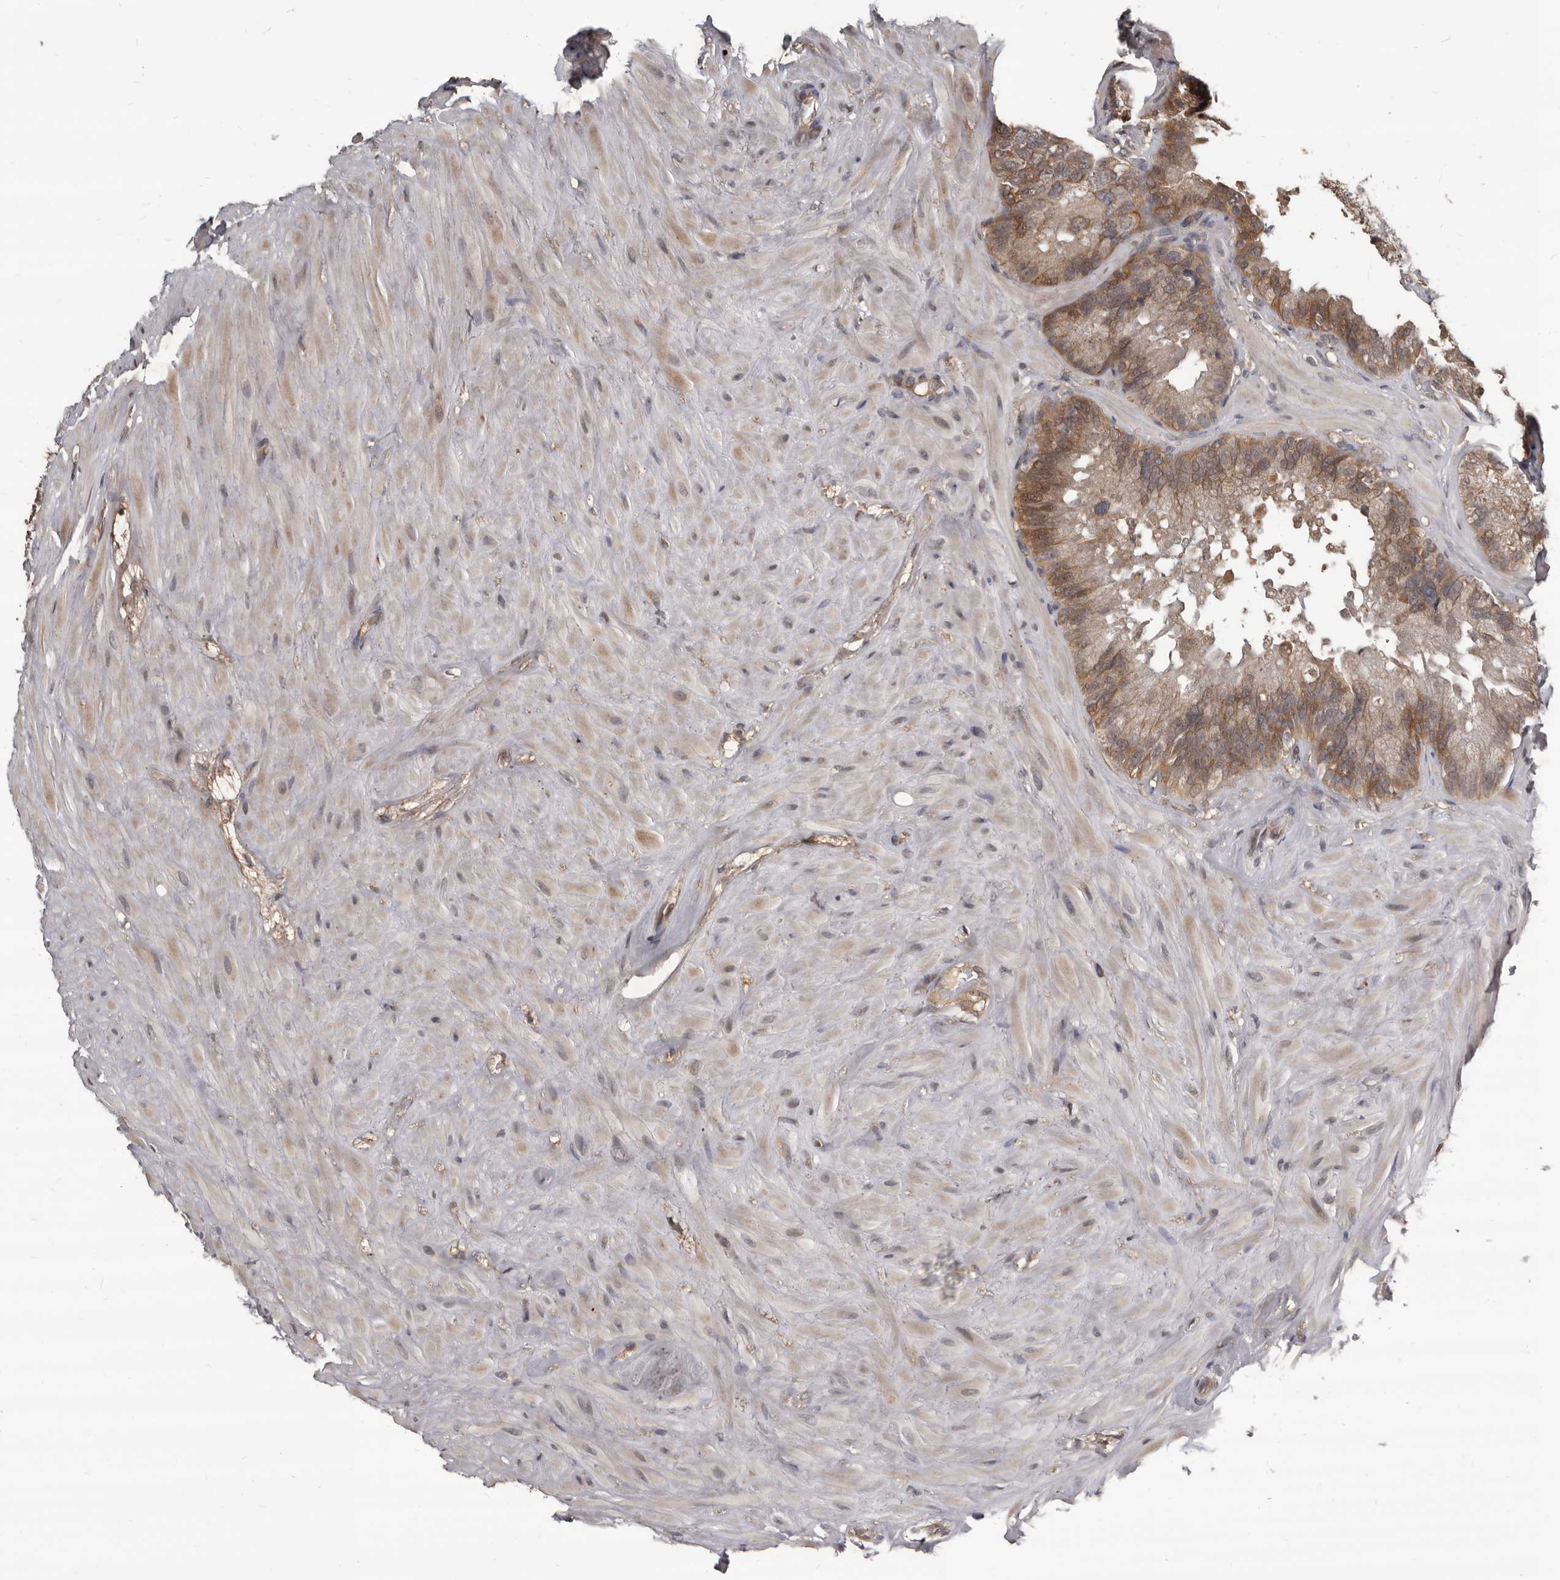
{"staining": {"intensity": "moderate", "quantity": ">75%", "location": "cytoplasmic/membranous"}, "tissue": "seminal vesicle", "cell_type": "Glandular cells", "image_type": "normal", "snomed": [{"axis": "morphology", "description": "Normal tissue, NOS"}, {"axis": "topography", "description": "Seminal veicle"}], "caption": "Immunohistochemical staining of normal seminal vesicle shows moderate cytoplasmic/membranous protein staining in about >75% of glandular cells. Using DAB (brown) and hematoxylin (blue) stains, captured at high magnification using brightfield microscopy.", "gene": "AHR", "patient": {"sex": "male", "age": 80}}